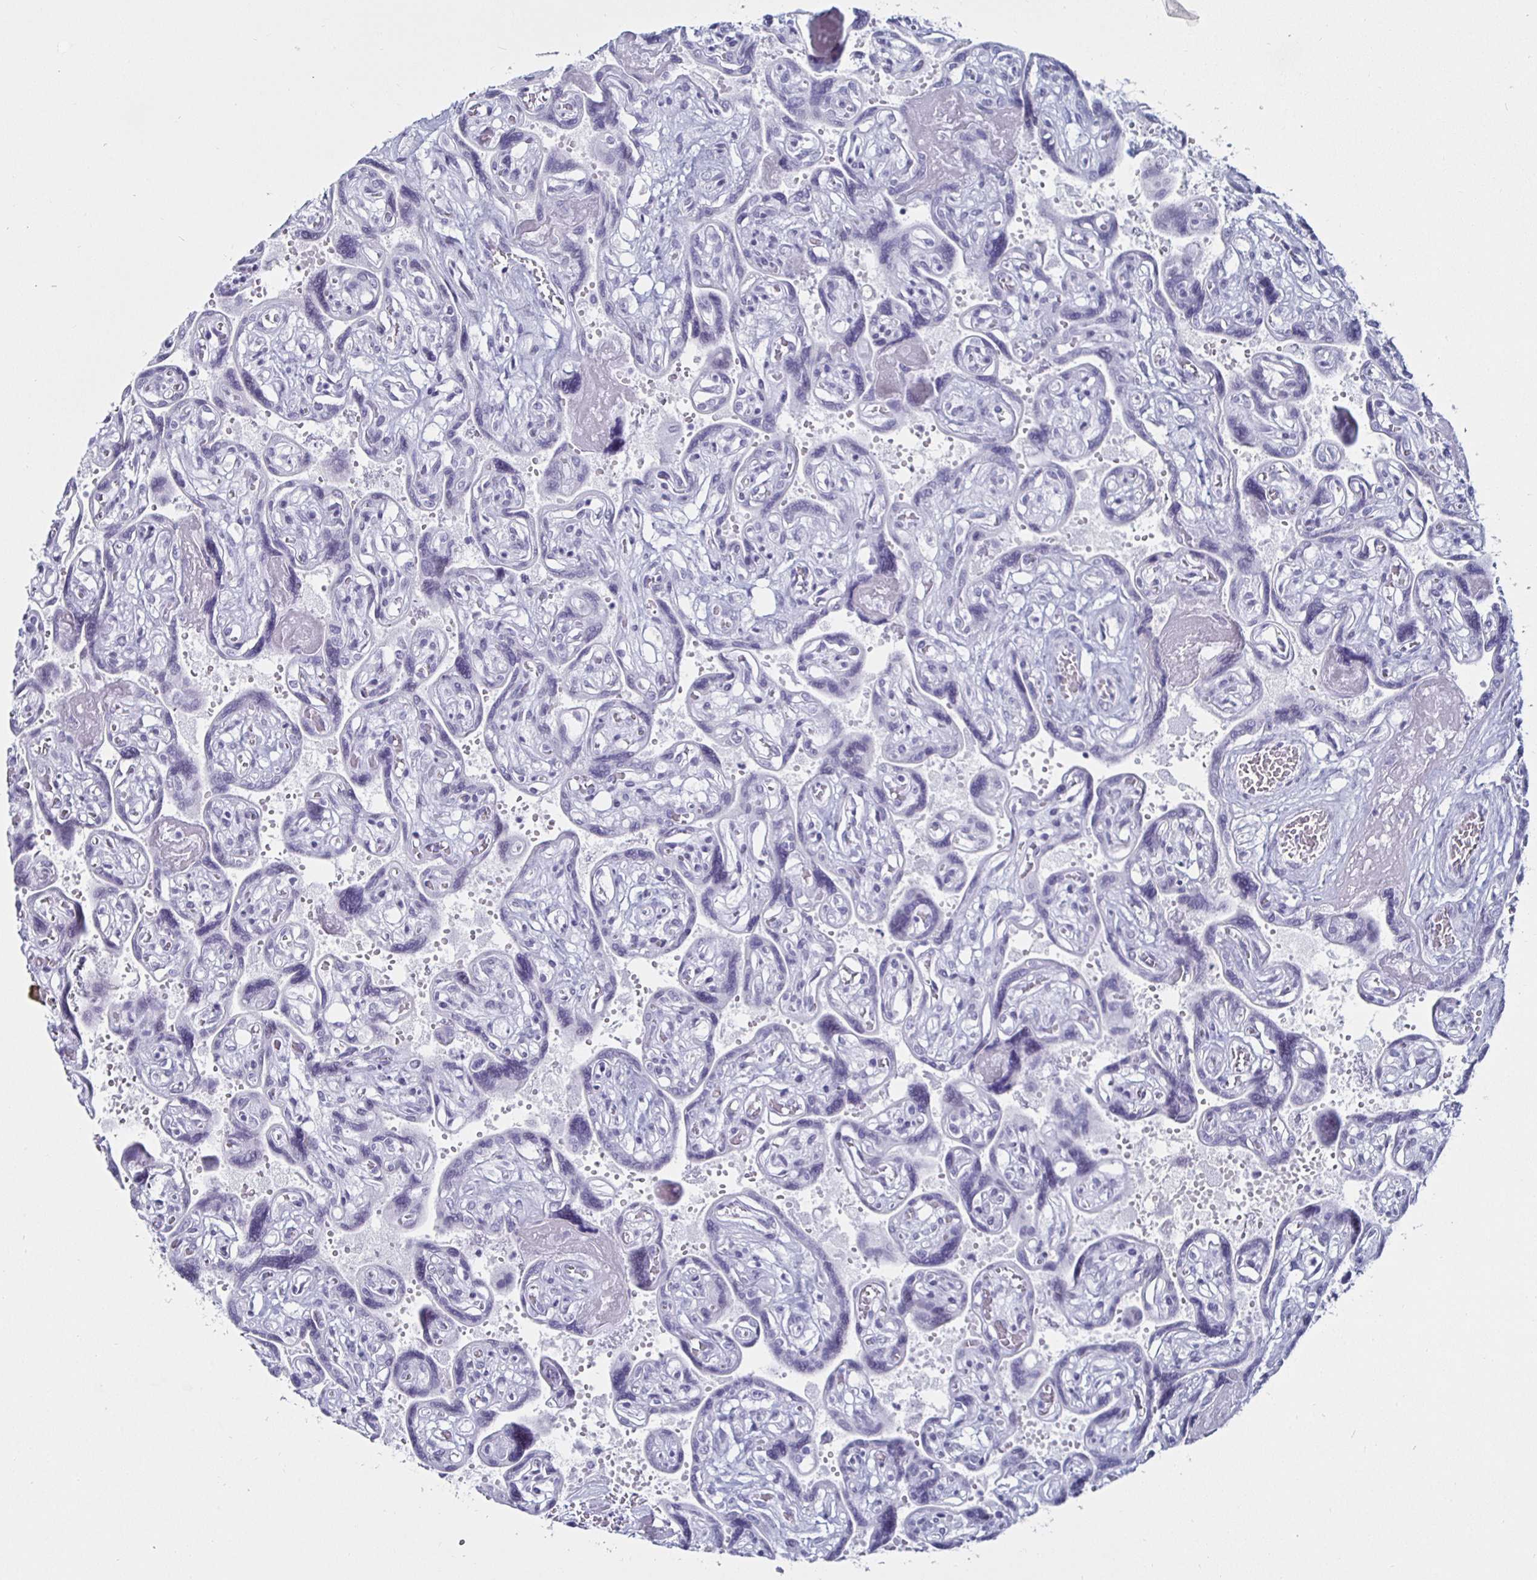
{"staining": {"intensity": "negative", "quantity": "none", "location": "none"}, "tissue": "placenta", "cell_type": "Decidual cells", "image_type": "normal", "snomed": [{"axis": "morphology", "description": "Normal tissue, NOS"}, {"axis": "topography", "description": "Placenta"}], "caption": "A high-resolution histopathology image shows IHC staining of normal placenta, which shows no significant staining in decidual cells.", "gene": "KRT4", "patient": {"sex": "female", "age": 32}}